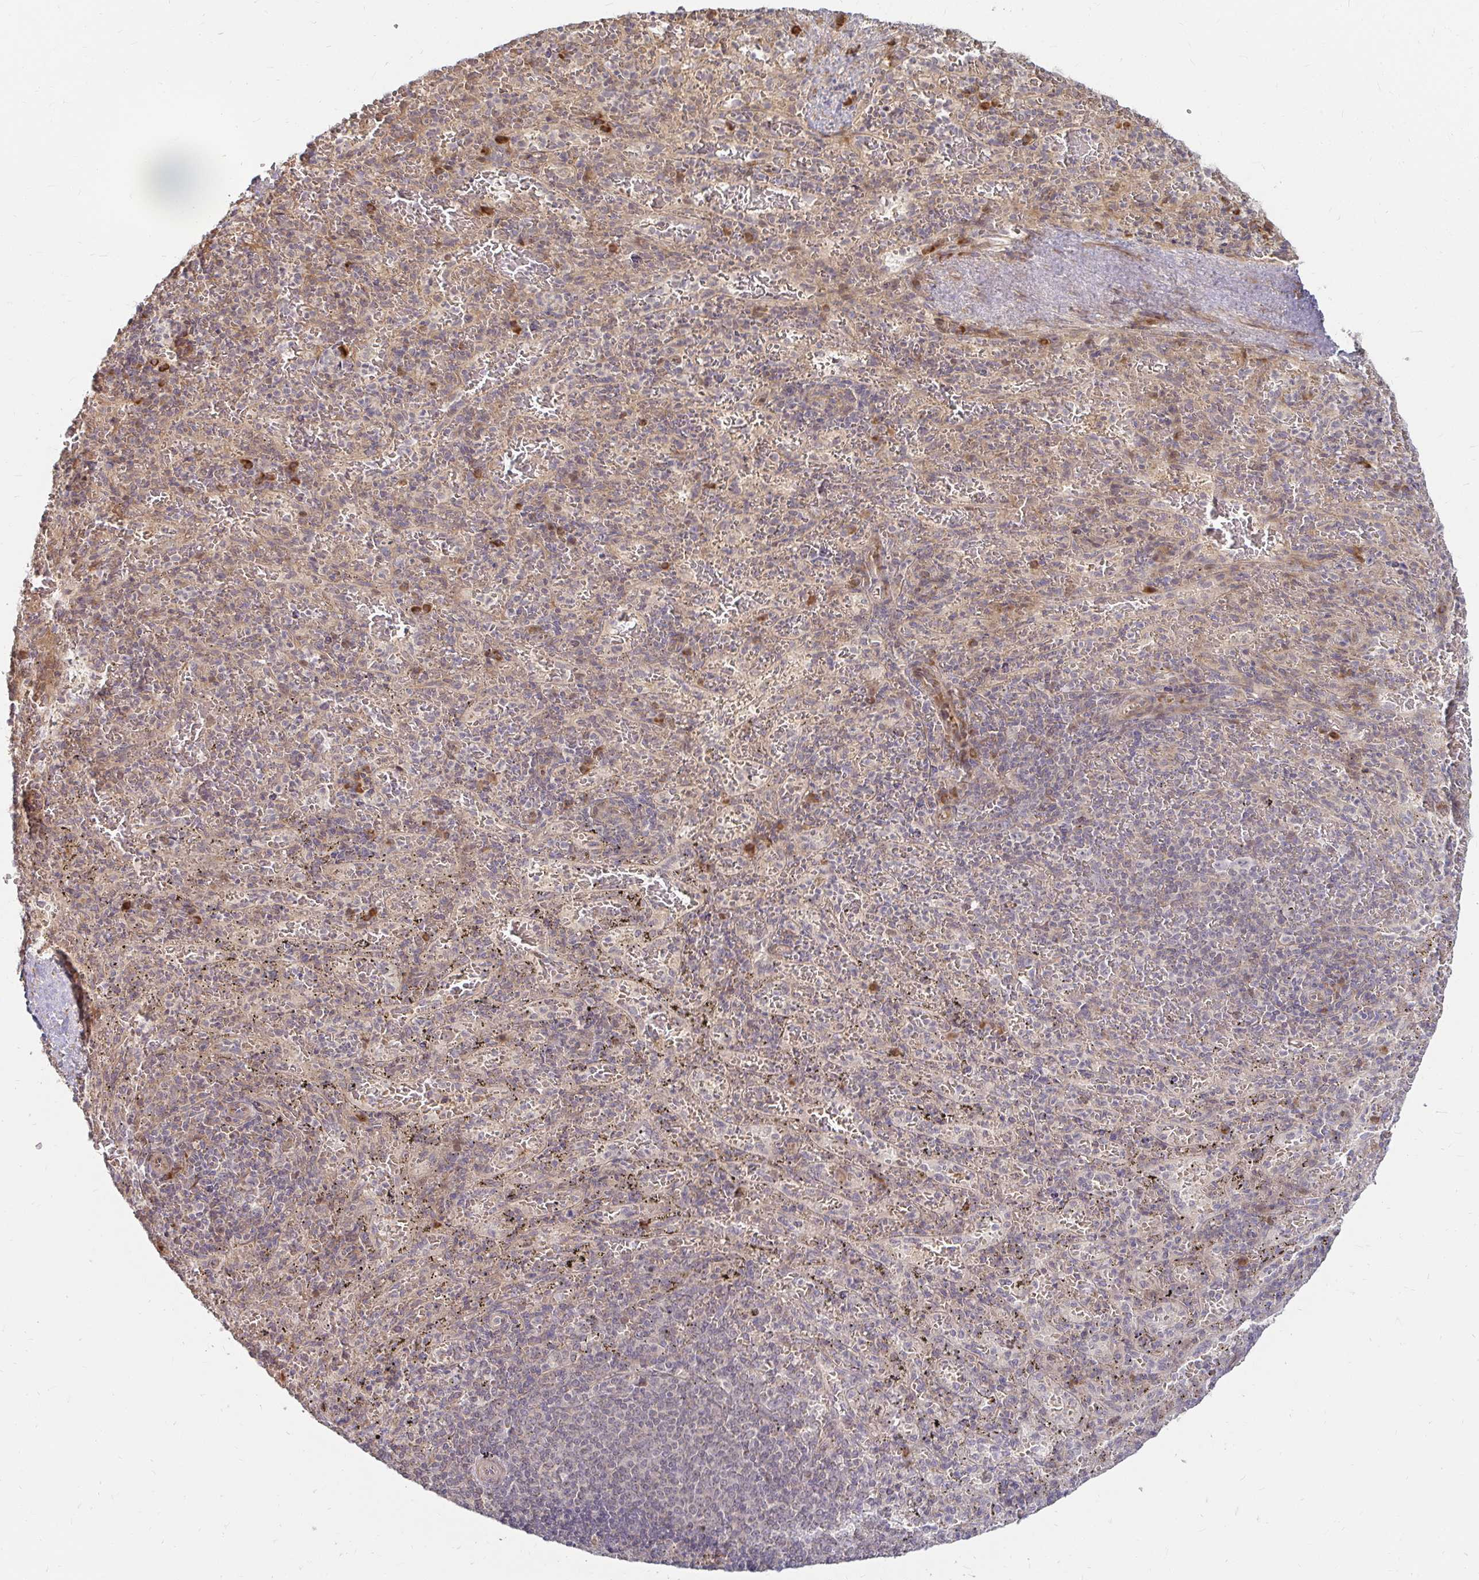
{"staining": {"intensity": "negative", "quantity": "none", "location": "none"}, "tissue": "spleen", "cell_type": "Cells in red pulp", "image_type": "normal", "snomed": [{"axis": "morphology", "description": "Normal tissue, NOS"}, {"axis": "topography", "description": "Spleen"}], "caption": "This is an immunohistochemistry (IHC) micrograph of benign spleen. There is no staining in cells in red pulp.", "gene": "CAST", "patient": {"sex": "male", "age": 57}}